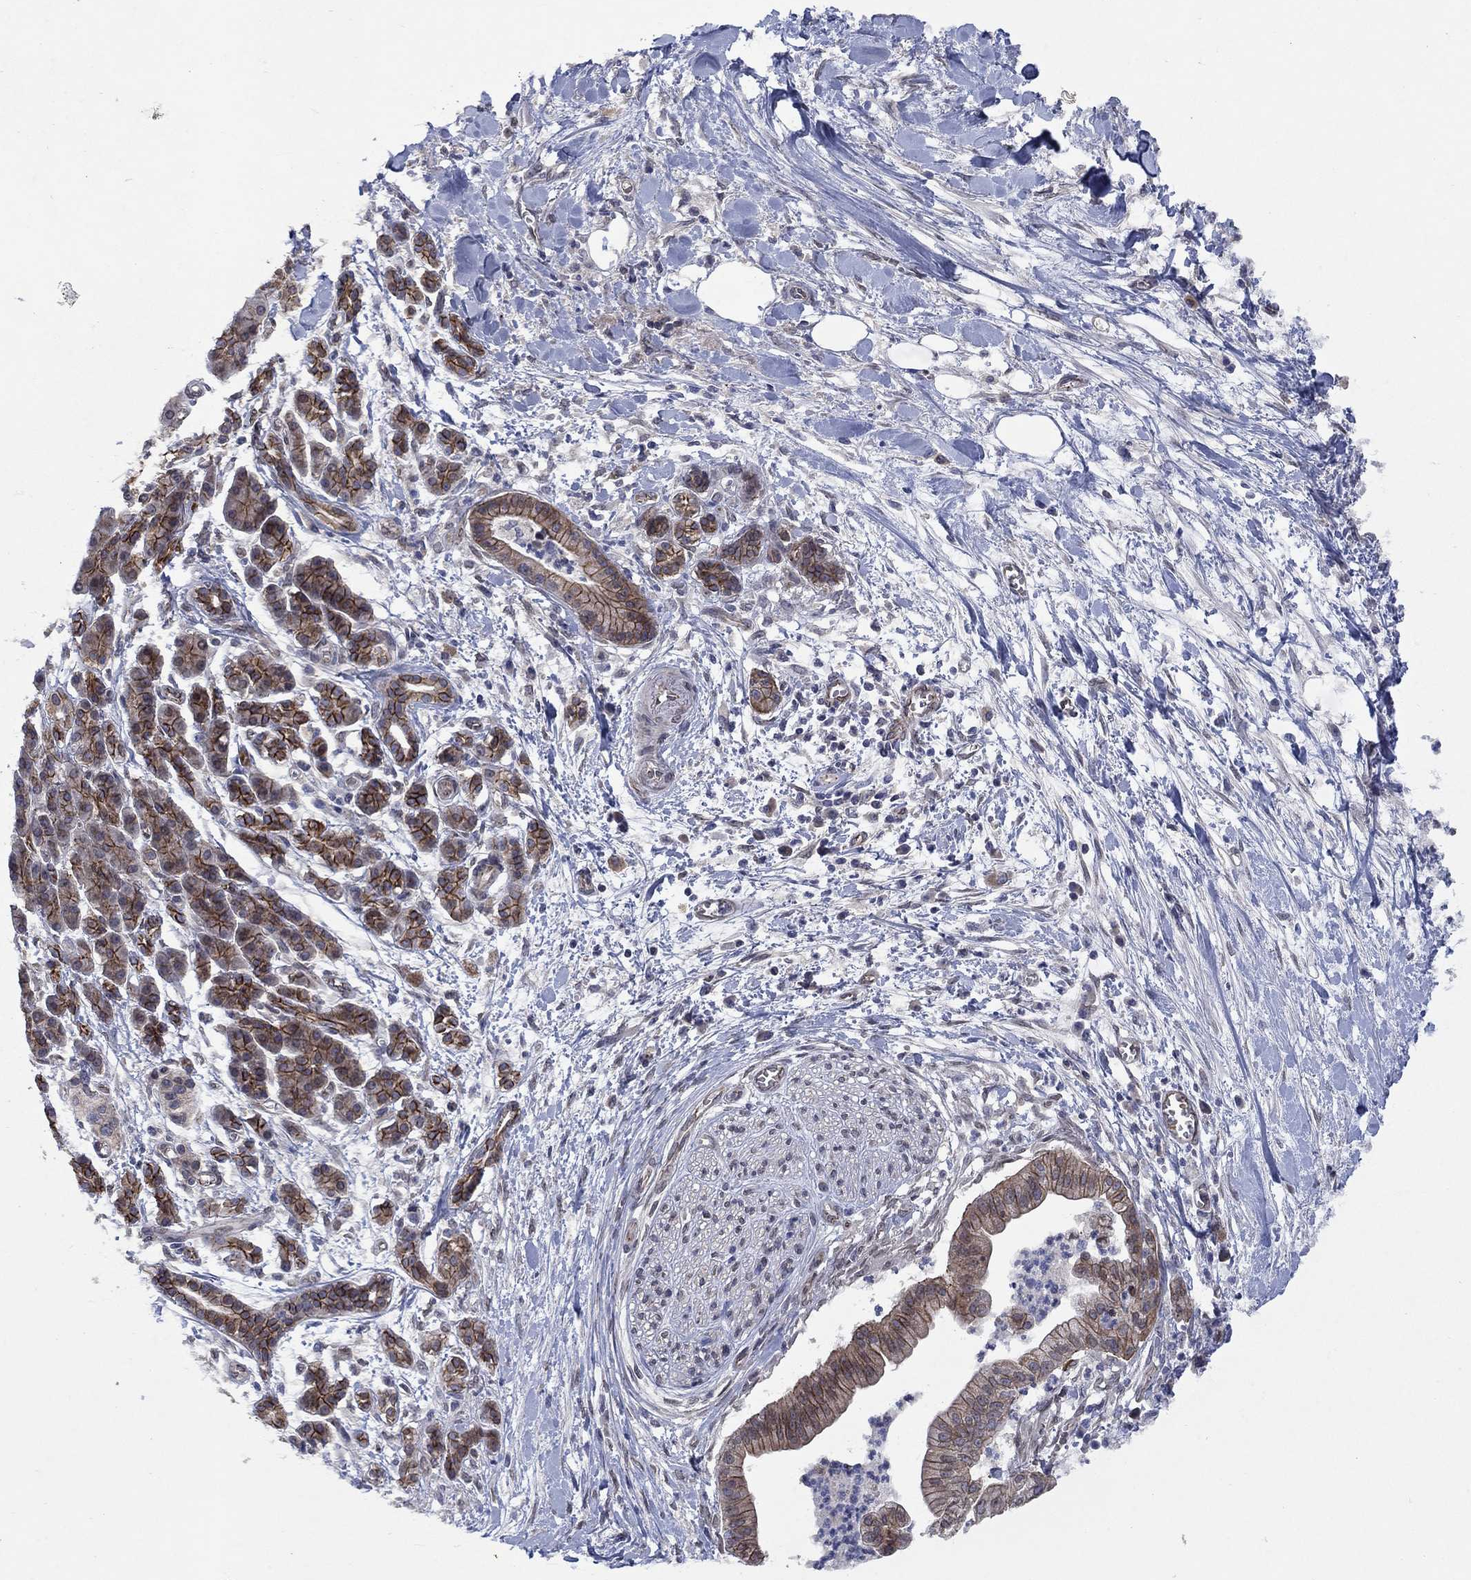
{"staining": {"intensity": "moderate", "quantity": ">75%", "location": "cytoplasmic/membranous"}, "tissue": "pancreatic cancer", "cell_type": "Tumor cells", "image_type": "cancer", "snomed": [{"axis": "morphology", "description": "Normal tissue, NOS"}, {"axis": "morphology", "description": "Adenocarcinoma, NOS"}, {"axis": "topography", "description": "Lymph node"}, {"axis": "topography", "description": "Pancreas"}], "caption": "A medium amount of moderate cytoplasmic/membranous staining is seen in about >75% of tumor cells in pancreatic adenocarcinoma tissue. The staining is performed using DAB brown chromogen to label protein expression. The nuclei are counter-stained blue using hematoxylin.", "gene": "EMC9", "patient": {"sex": "female", "age": 58}}